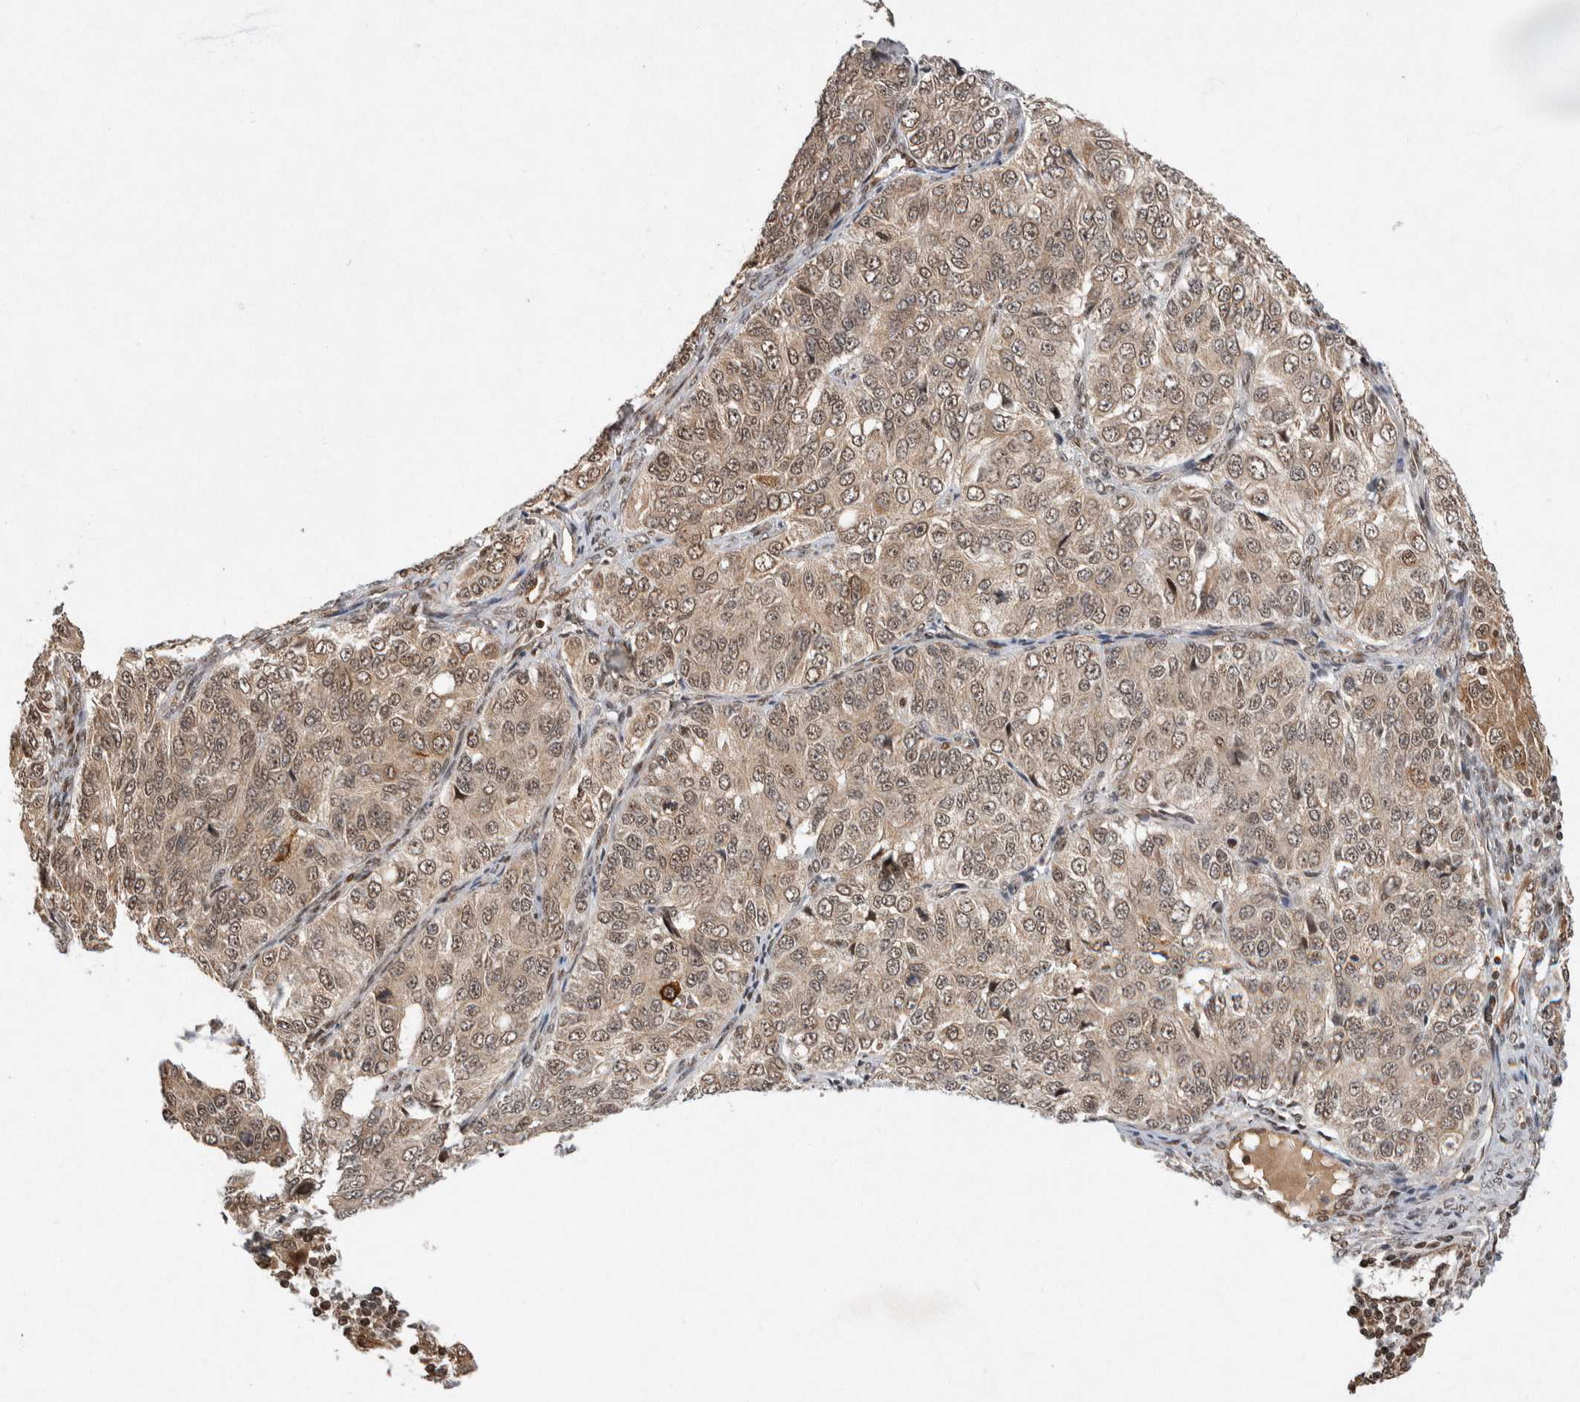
{"staining": {"intensity": "weak", "quantity": ">75%", "location": "cytoplasmic/membranous,nuclear"}, "tissue": "ovarian cancer", "cell_type": "Tumor cells", "image_type": "cancer", "snomed": [{"axis": "morphology", "description": "Carcinoma, endometroid"}, {"axis": "topography", "description": "Ovary"}], "caption": "Immunohistochemistry (IHC) of human ovarian cancer demonstrates low levels of weak cytoplasmic/membranous and nuclear positivity in about >75% of tumor cells. (Stains: DAB in brown, nuclei in blue, Microscopy: brightfield microscopy at high magnification).", "gene": "TOR1B", "patient": {"sex": "female", "age": 51}}